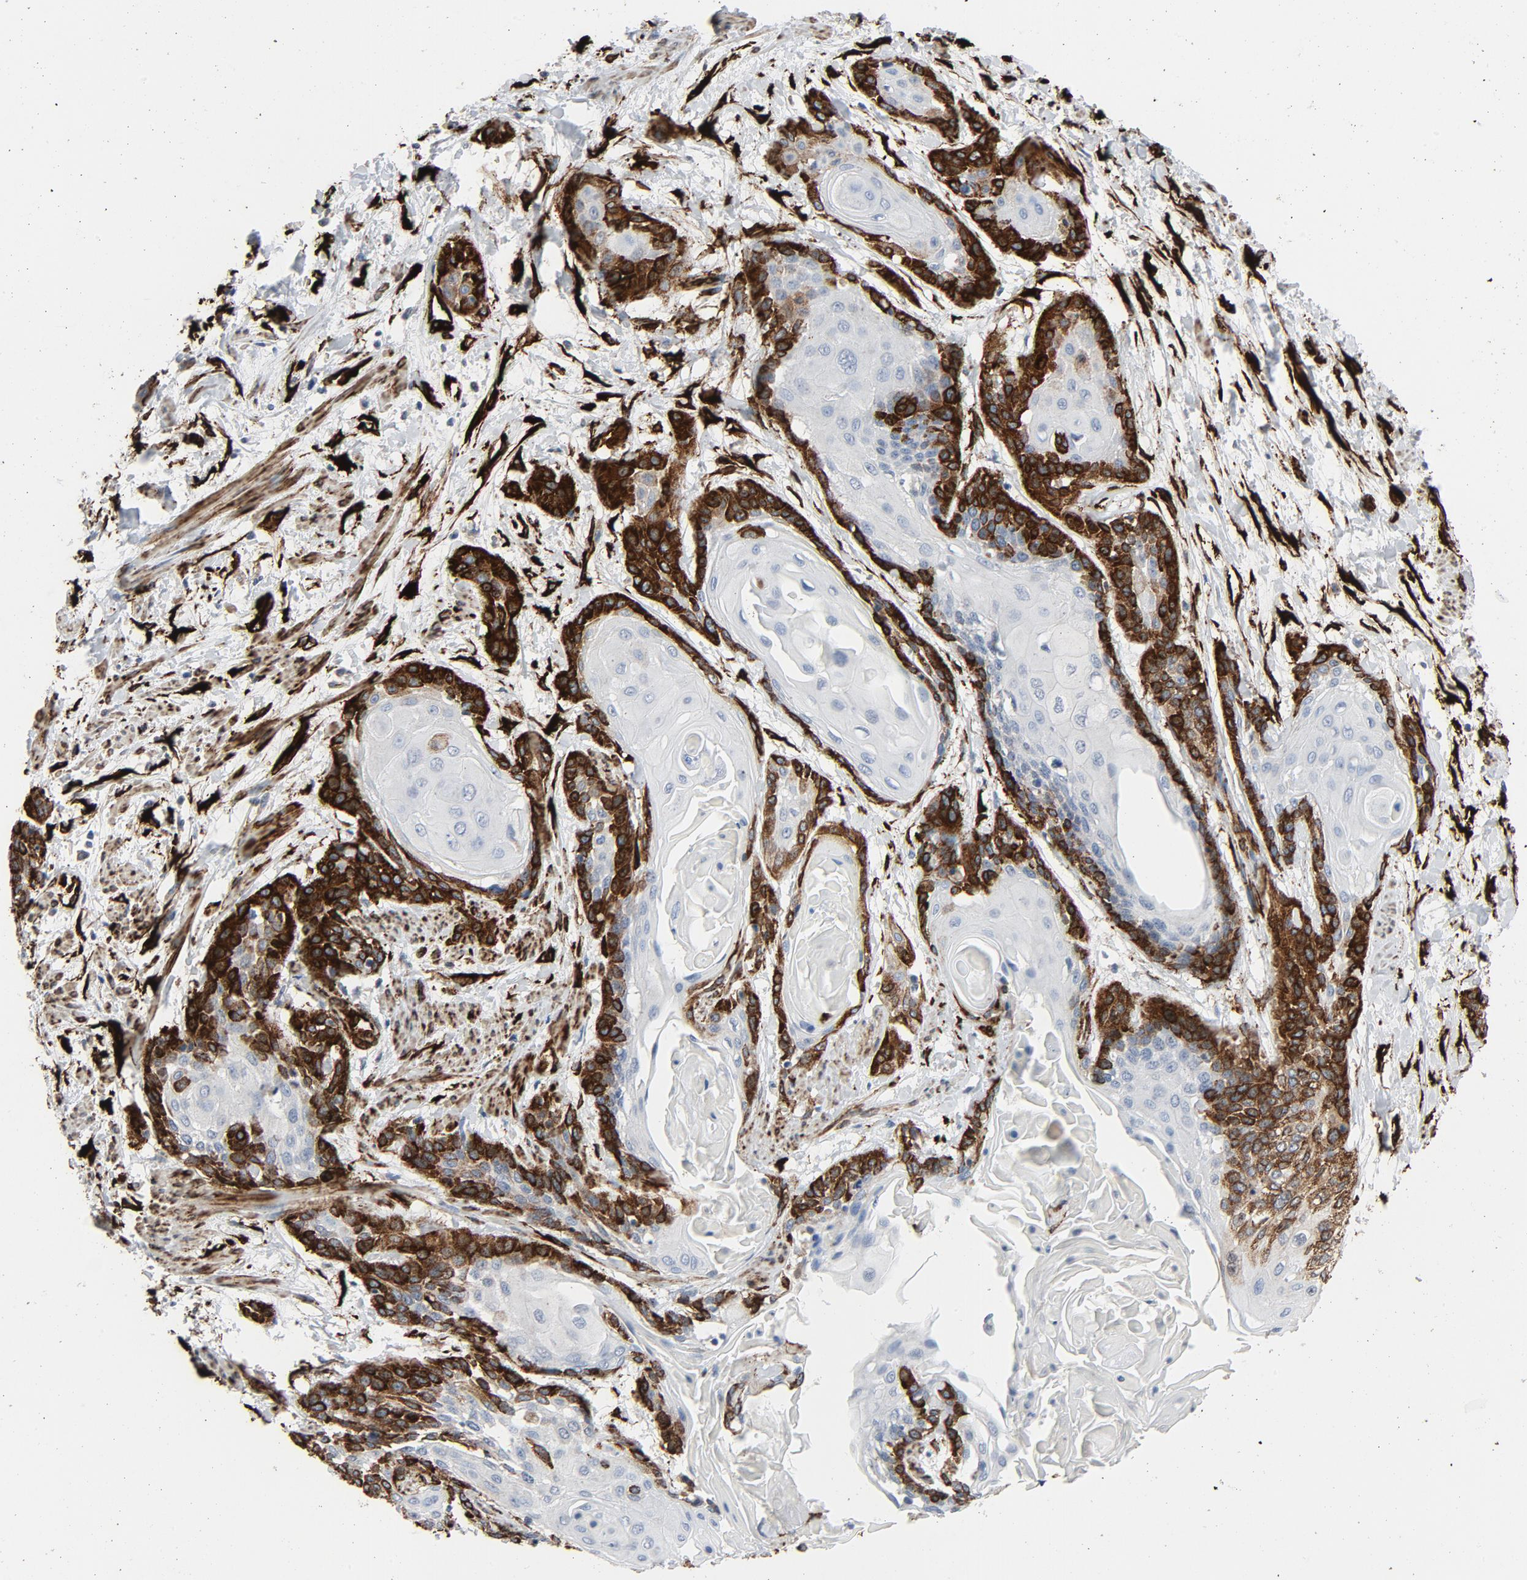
{"staining": {"intensity": "strong", "quantity": "25%-75%", "location": "cytoplasmic/membranous"}, "tissue": "cervical cancer", "cell_type": "Tumor cells", "image_type": "cancer", "snomed": [{"axis": "morphology", "description": "Squamous cell carcinoma, NOS"}, {"axis": "topography", "description": "Cervix"}], "caption": "The histopathology image shows staining of cervical squamous cell carcinoma, revealing strong cytoplasmic/membranous protein staining (brown color) within tumor cells.", "gene": "SERPINH1", "patient": {"sex": "female", "age": 57}}